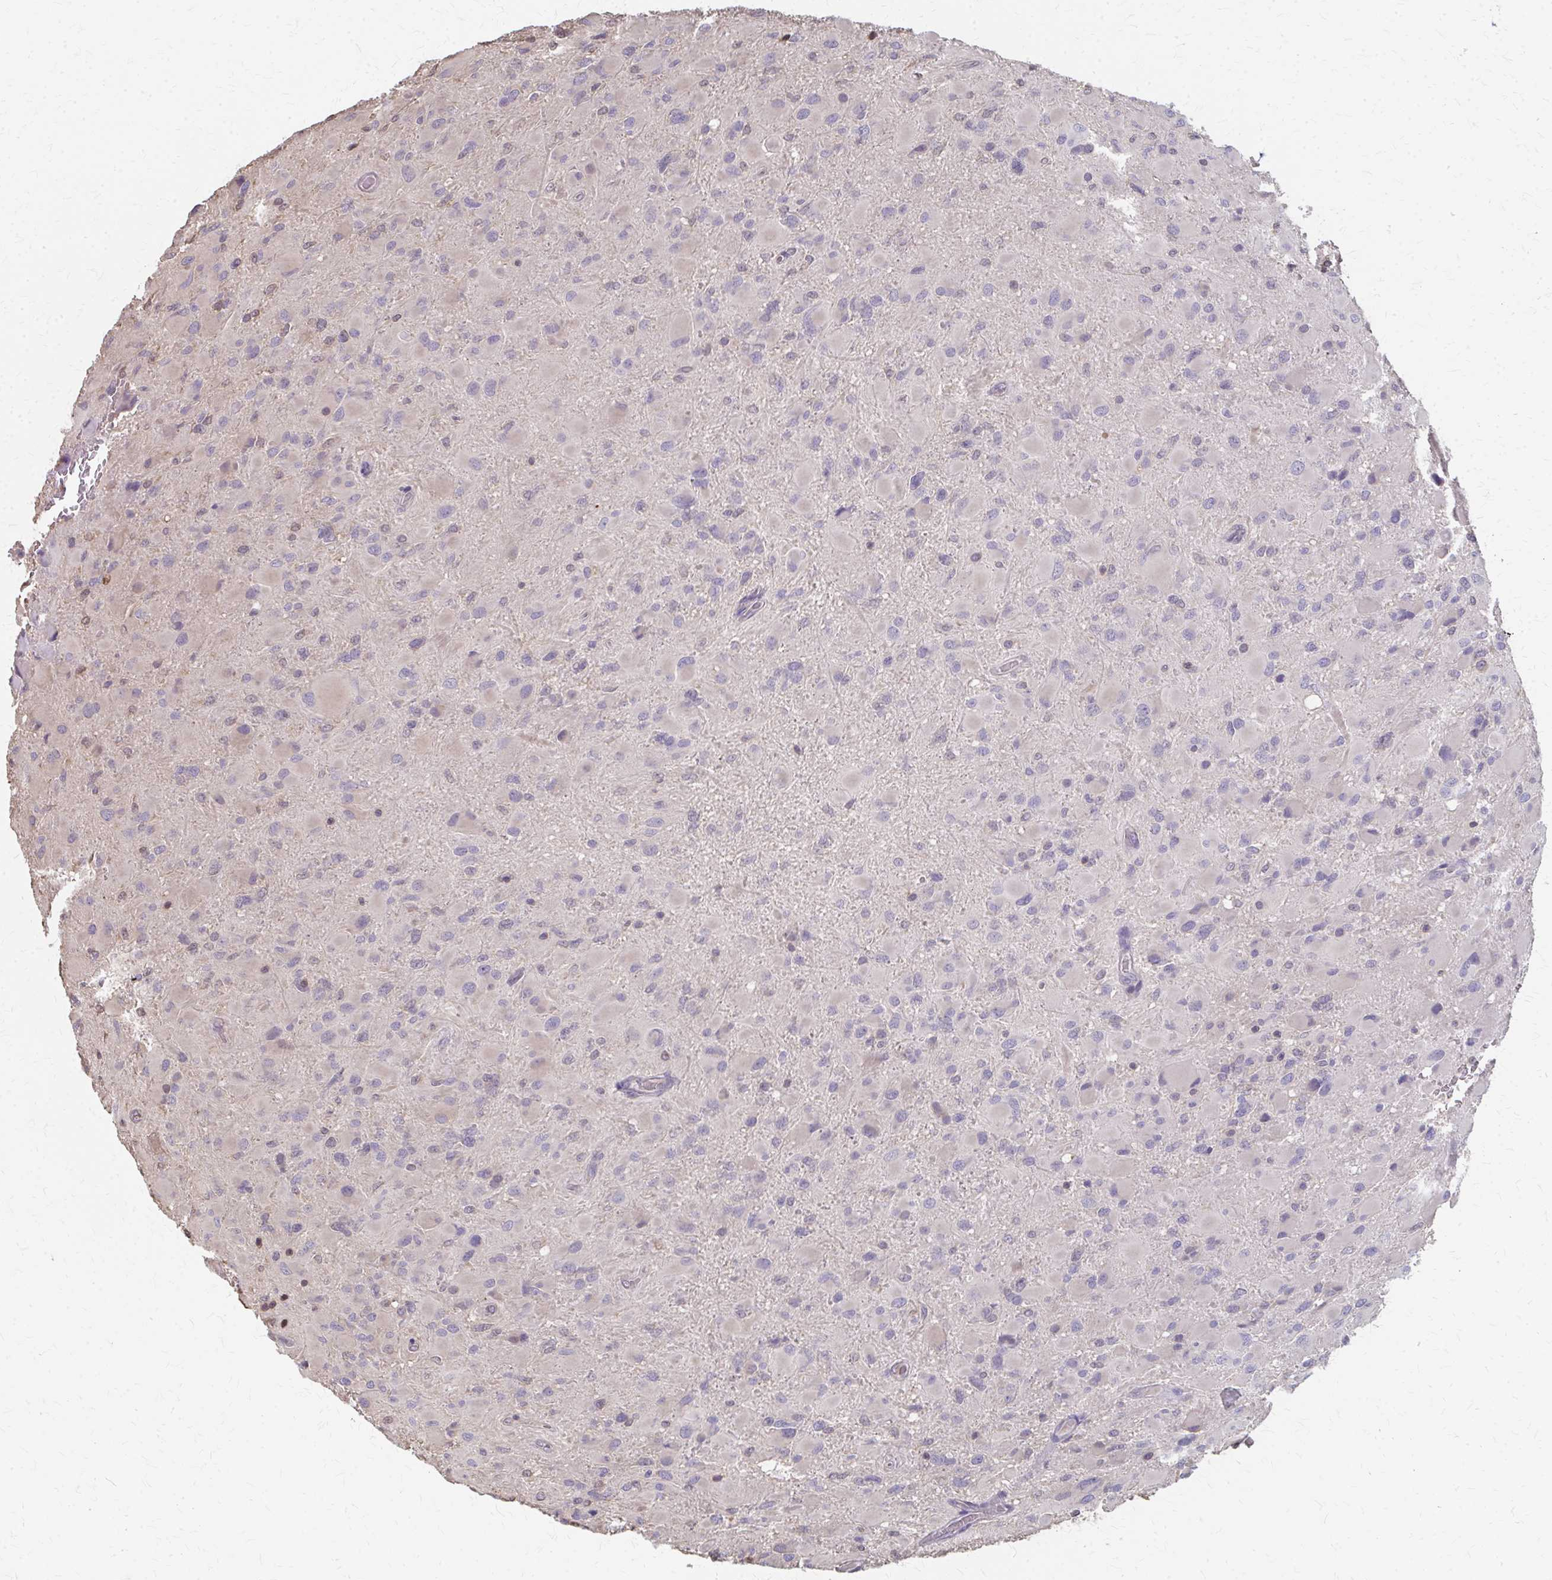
{"staining": {"intensity": "negative", "quantity": "none", "location": "none"}, "tissue": "glioma", "cell_type": "Tumor cells", "image_type": "cancer", "snomed": [{"axis": "morphology", "description": "Glioma, malignant, High grade"}, {"axis": "topography", "description": "Cerebral cortex"}], "caption": "This micrograph is of malignant glioma (high-grade) stained with IHC to label a protein in brown with the nuclei are counter-stained blue. There is no staining in tumor cells.", "gene": "RABGAP1L", "patient": {"sex": "female", "age": 36}}